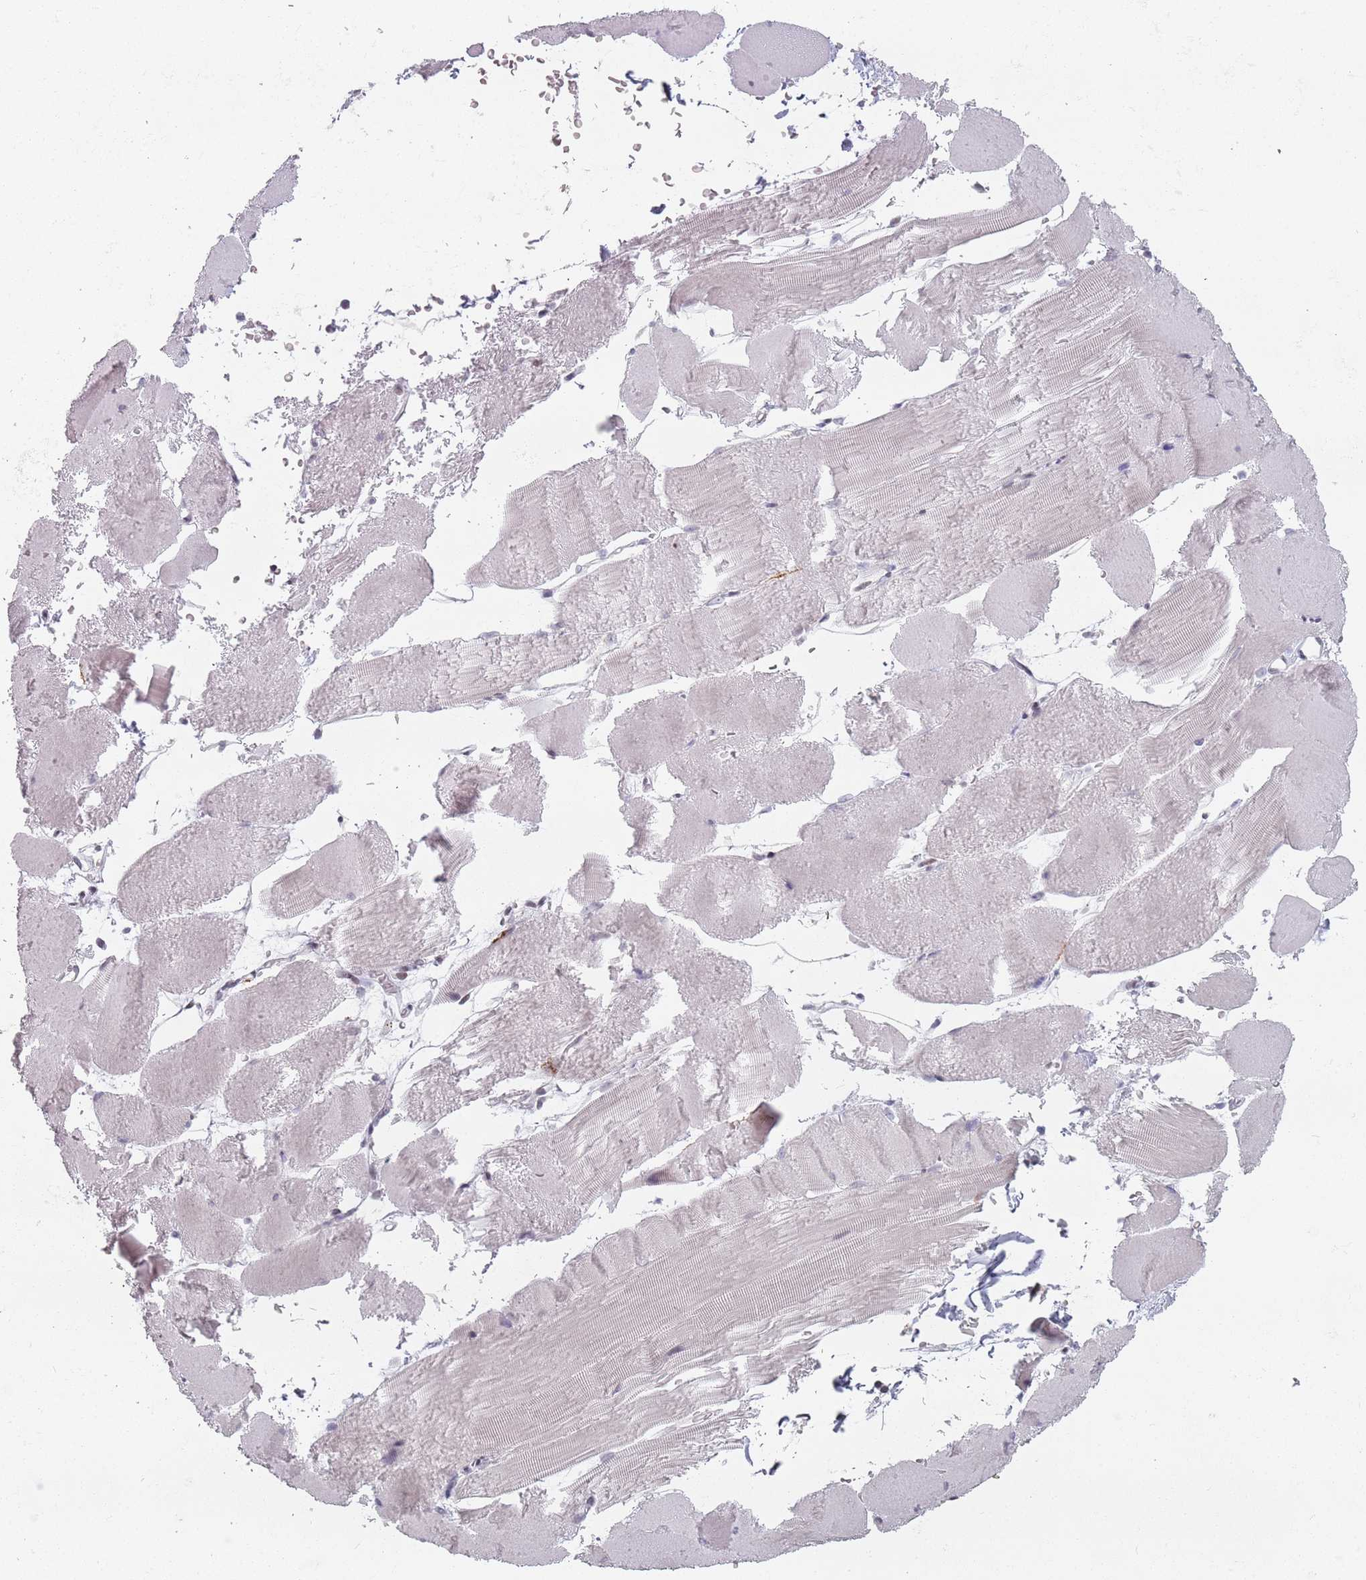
{"staining": {"intensity": "weak", "quantity": "<25%", "location": "nuclear"}, "tissue": "skeletal muscle", "cell_type": "Myocytes", "image_type": "normal", "snomed": [{"axis": "morphology", "description": "Normal tissue, NOS"}, {"axis": "topography", "description": "Skeletal muscle"}, {"axis": "topography", "description": "Parathyroid gland"}], "caption": "High power microscopy image of an IHC photomicrograph of normal skeletal muscle, revealing no significant expression in myocytes.", "gene": "PTCHD1", "patient": {"sex": "female", "age": 37}}